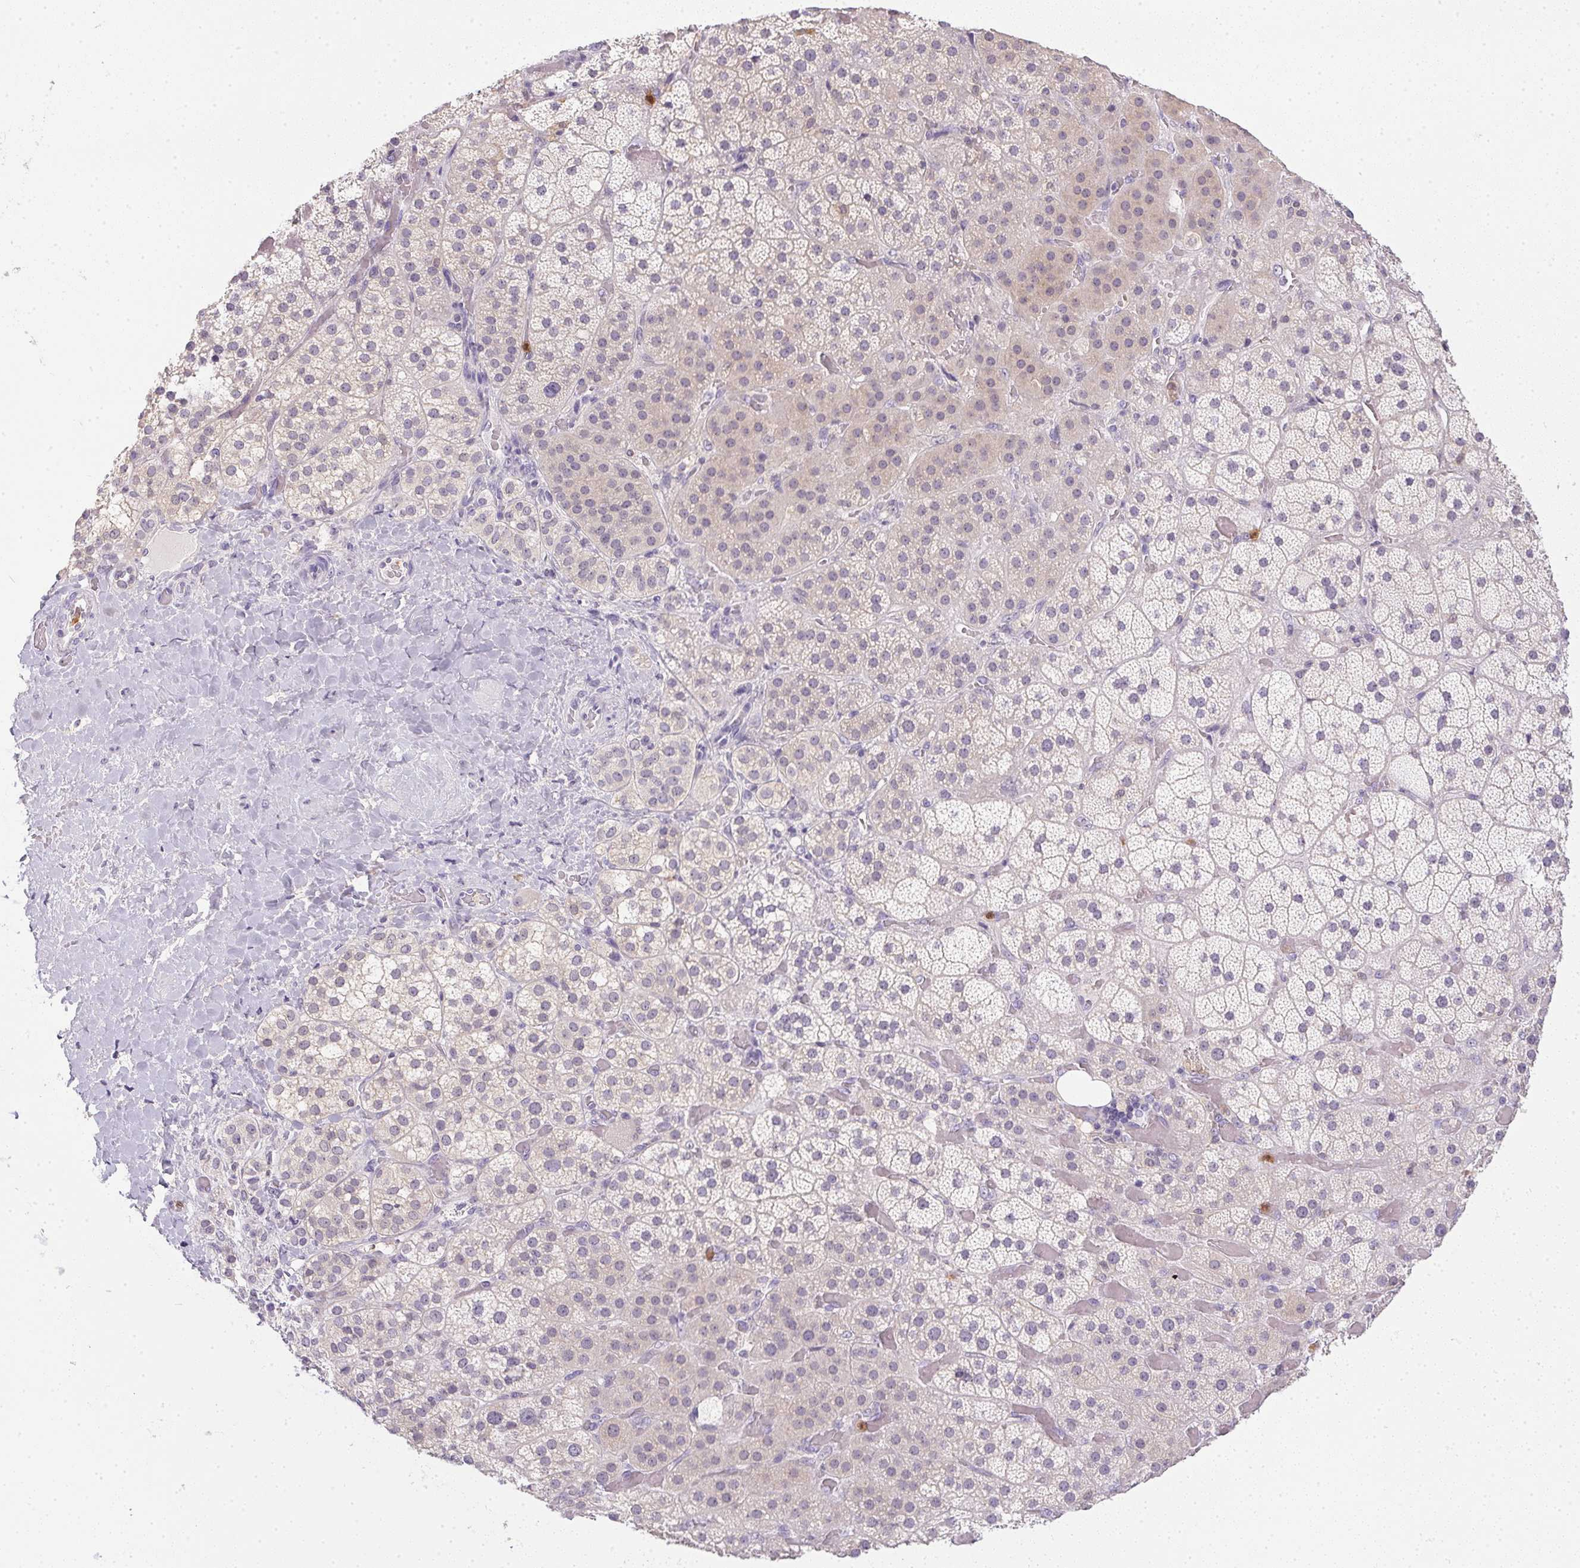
{"staining": {"intensity": "negative", "quantity": "none", "location": "none"}, "tissue": "adrenal gland", "cell_type": "Glandular cells", "image_type": "normal", "snomed": [{"axis": "morphology", "description": "Normal tissue, NOS"}, {"axis": "topography", "description": "Adrenal gland"}], "caption": "An image of adrenal gland stained for a protein displays no brown staining in glandular cells.", "gene": "DNAJC5G", "patient": {"sex": "male", "age": 57}}